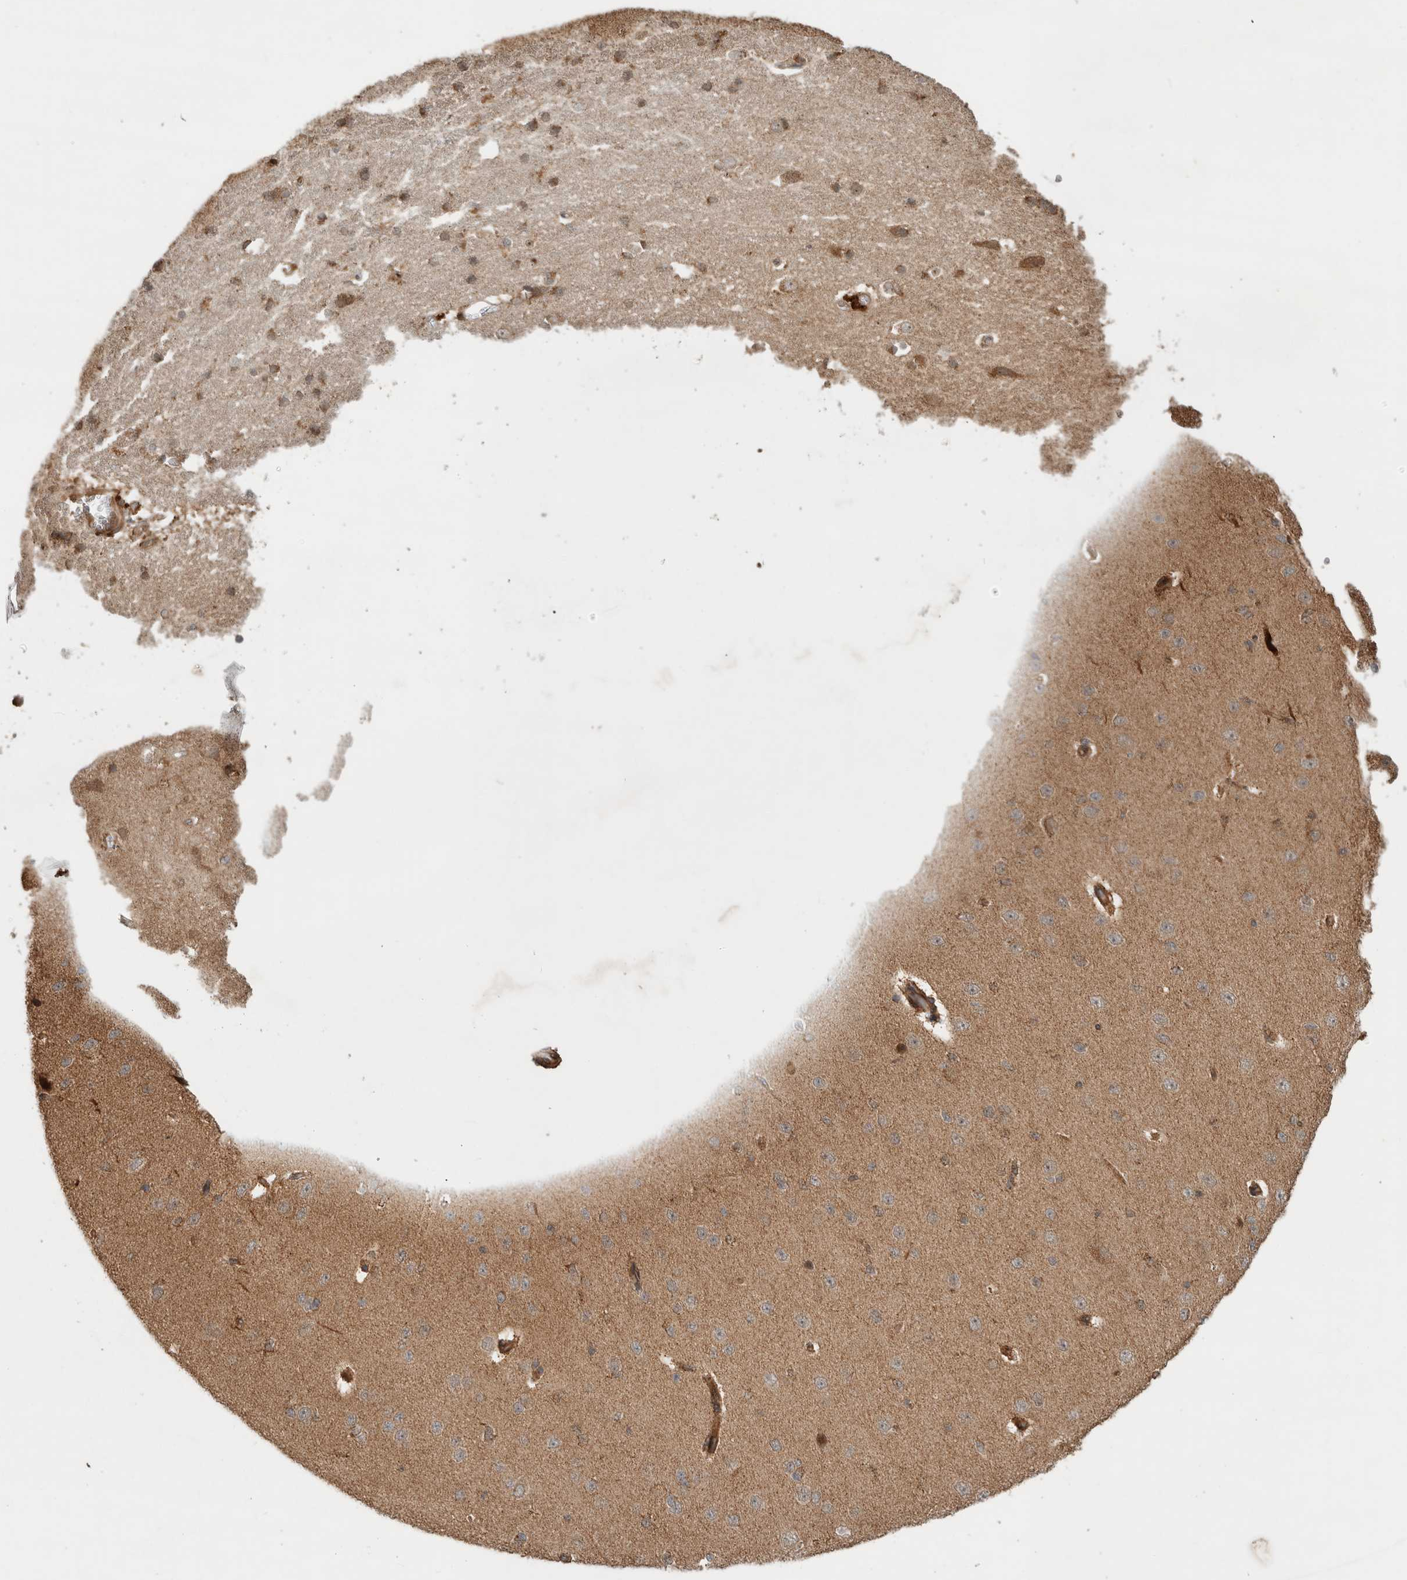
{"staining": {"intensity": "moderate", "quantity": ">75%", "location": "cytoplasmic/membranous"}, "tissue": "cerebral cortex", "cell_type": "Endothelial cells", "image_type": "normal", "snomed": [{"axis": "morphology", "description": "Normal tissue, NOS"}, {"axis": "morphology", "description": "Developmental malformation"}, {"axis": "topography", "description": "Cerebral cortex"}], "caption": "Immunohistochemical staining of benign human cerebral cortex shows moderate cytoplasmic/membranous protein staining in approximately >75% of endothelial cells.", "gene": "TUBD1", "patient": {"sex": "female", "age": 30}}